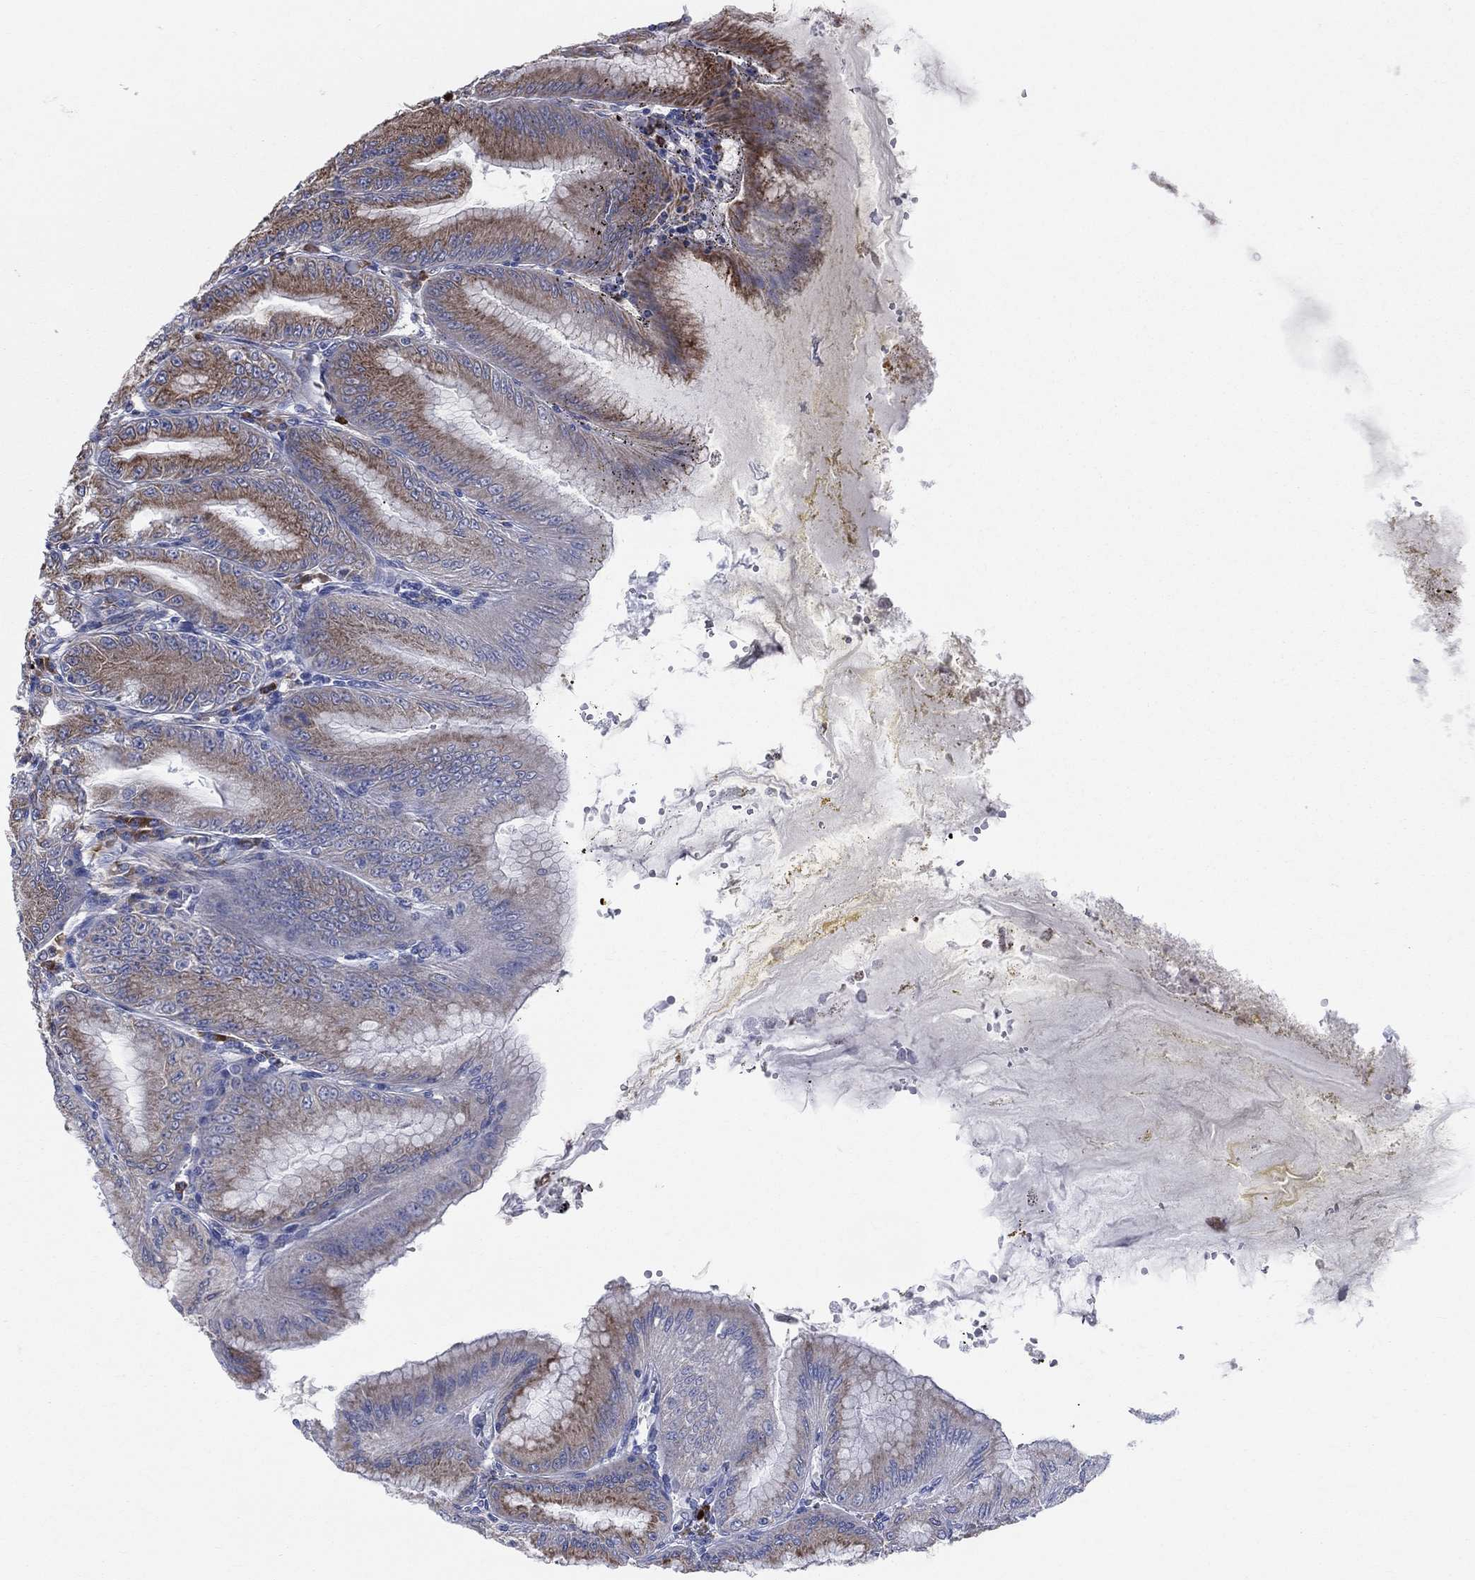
{"staining": {"intensity": "moderate", "quantity": "25%-75%", "location": "cytoplasmic/membranous"}, "tissue": "stomach", "cell_type": "Glandular cells", "image_type": "normal", "snomed": [{"axis": "morphology", "description": "Normal tissue, NOS"}, {"axis": "topography", "description": "Stomach"}], "caption": "Stomach stained with DAB (3,3'-diaminobenzidine) immunohistochemistry (IHC) shows medium levels of moderate cytoplasmic/membranous positivity in about 25%-75% of glandular cells.", "gene": "CCDC159", "patient": {"sex": "male", "age": 71}}